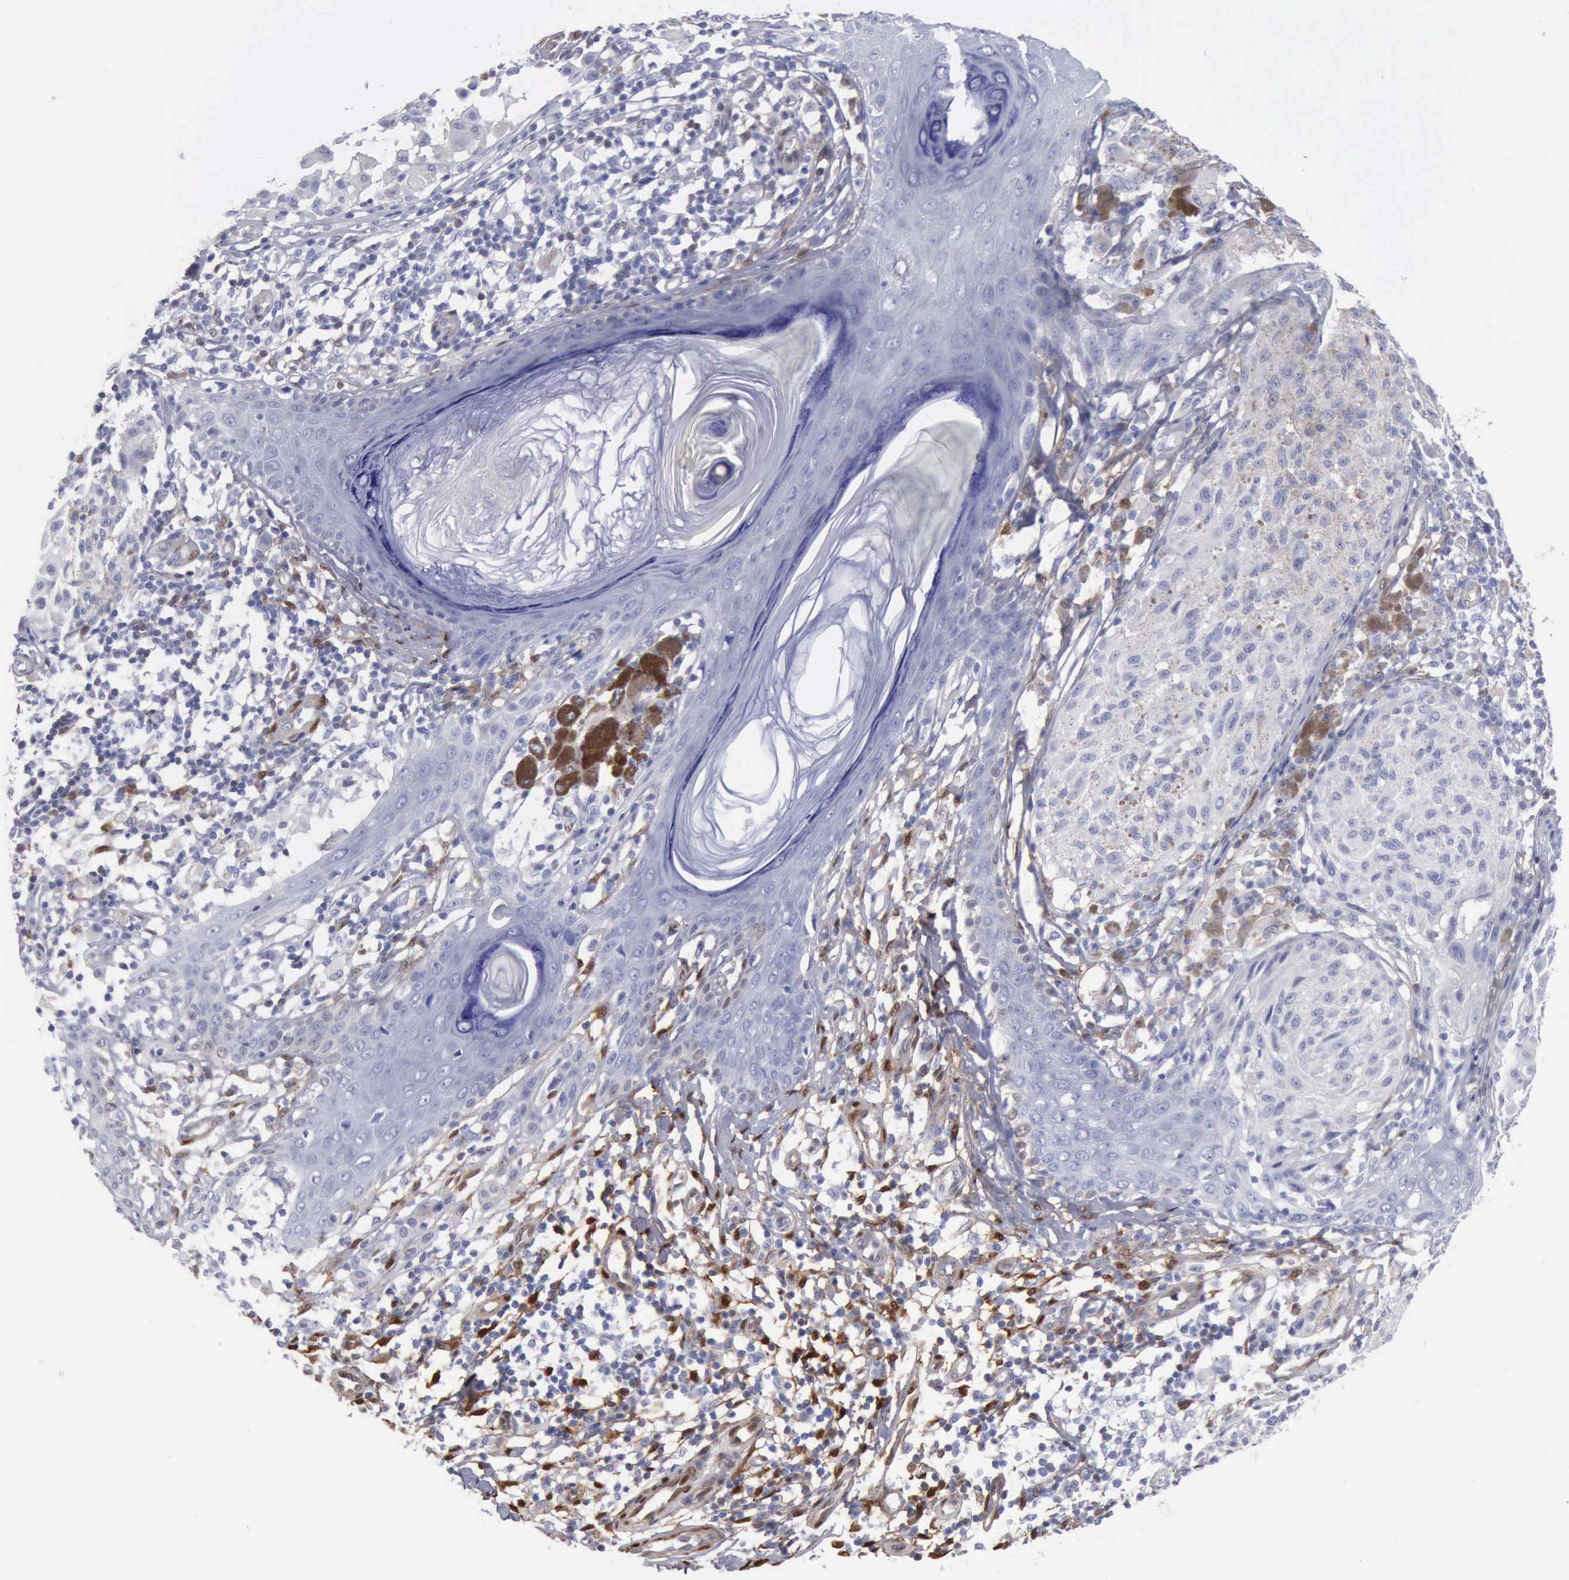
{"staining": {"intensity": "negative", "quantity": "none", "location": "none"}, "tissue": "melanoma", "cell_type": "Tumor cells", "image_type": "cancer", "snomed": [{"axis": "morphology", "description": "Malignant melanoma, NOS"}, {"axis": "topography", "description": "Skin"}], "caption": "A micrograph of malignant melanoma stained for a protein shows no brown staining in tumor cells.", "gene": "FHL1", "patient": {"sex": "male", "age": 36}}